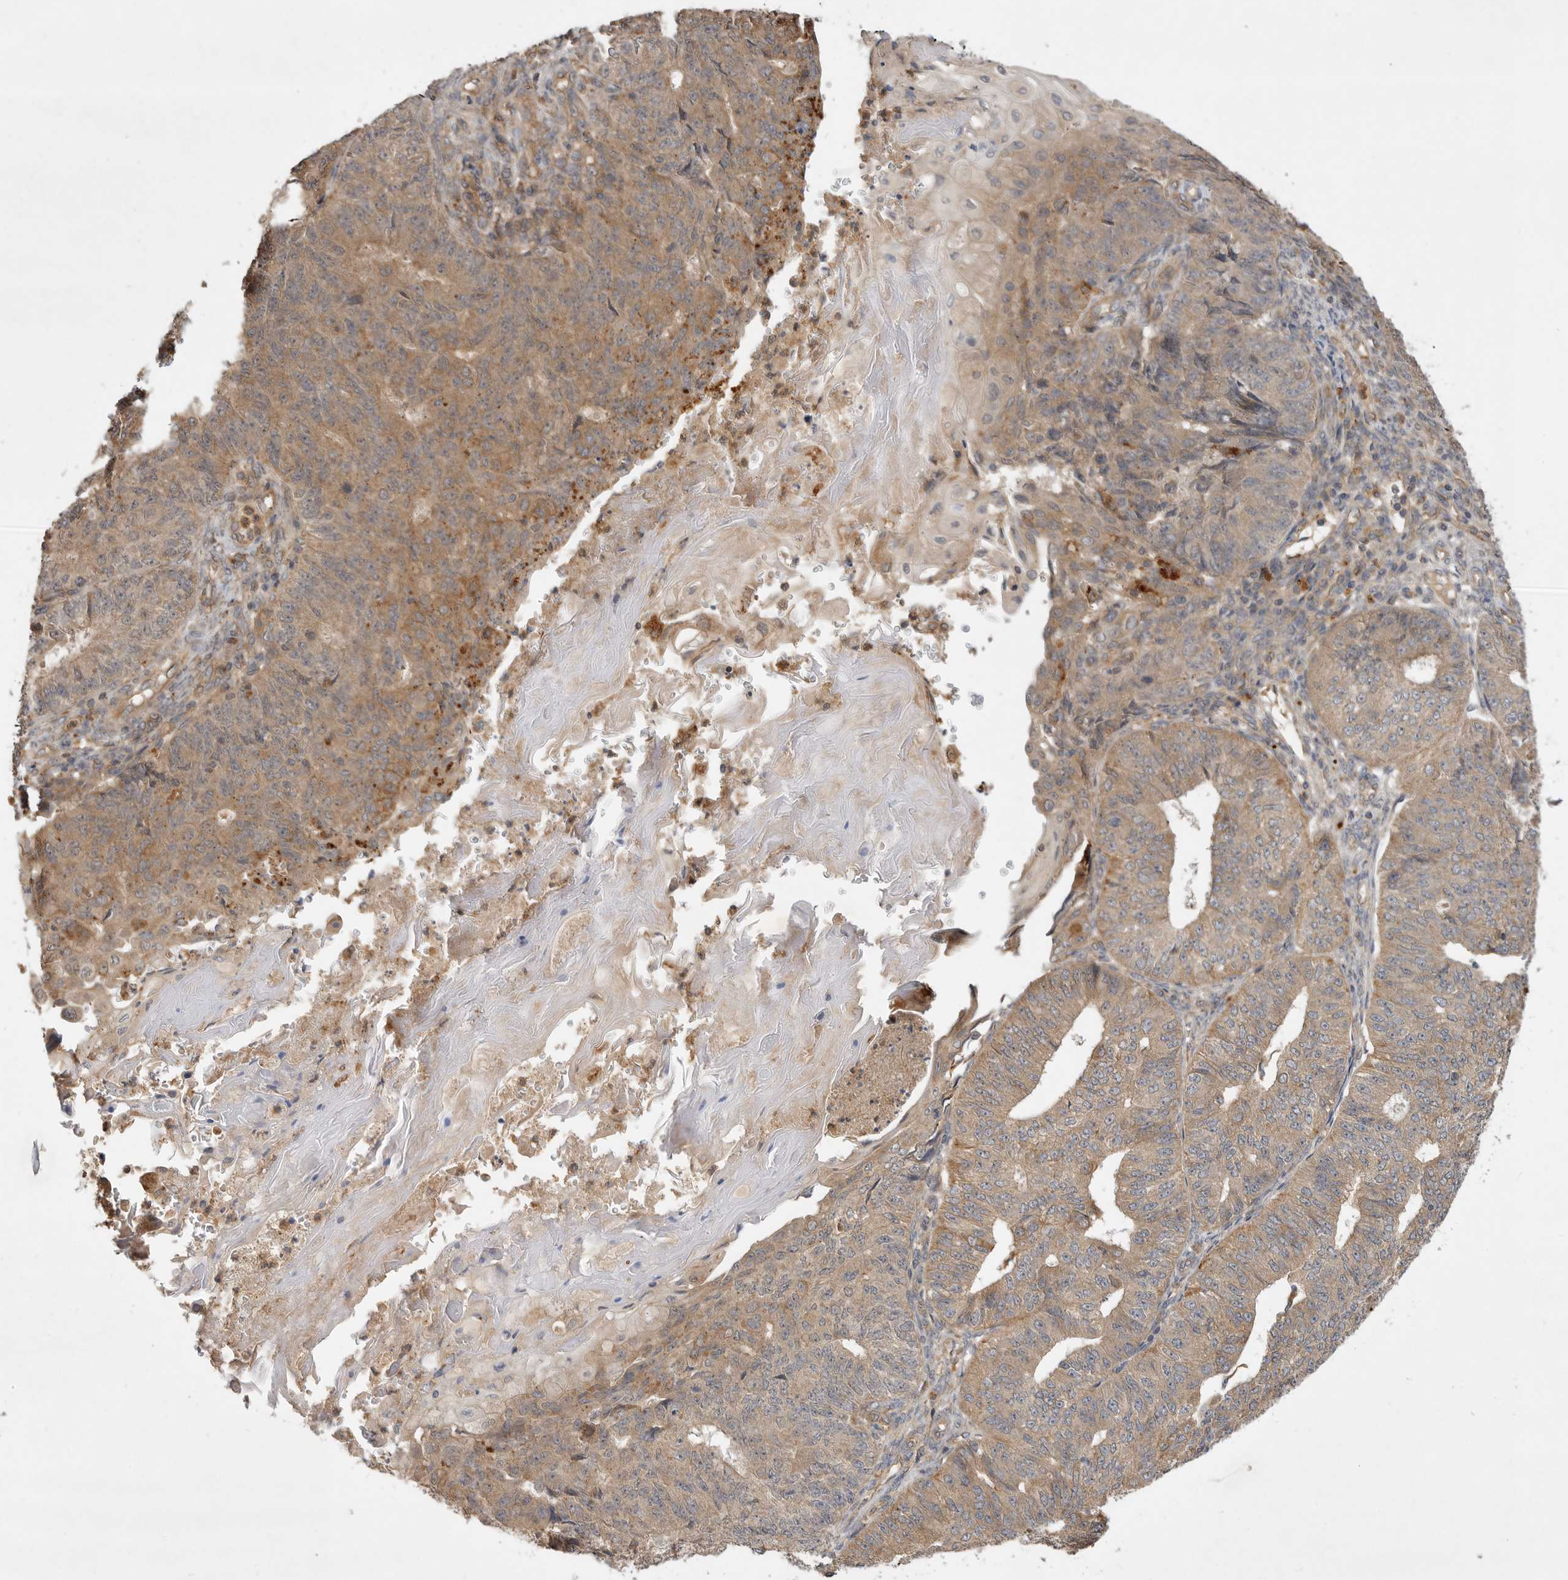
{"staining": {"intensity": "moderate", "quantity": ">75%", "location": "cytoplasmic/membranous"}, "tissue": "endometrial cancer", "cell_type": "Tumor cells", "image_type": "cancer", "snomed": [{"axis": "morphology", "description": "Adenocarcinoma, NOS"}, {"axis": "topography", "description": "Endometrium"}], "caption": "Protein positivity by IHC reveals moderate cytoplasmic/membranous expression in about >75% of tumor cells in endometrial cancer. The staining was performed using DAB (3,3'-diaminobenzidine) to visualize the protein expression in brown, while the nuclei were stained in blue with hematoxylin (Magnification: 20x).", "gene": "ZNF232", "patient": {"sex": "female", "age": 32}}